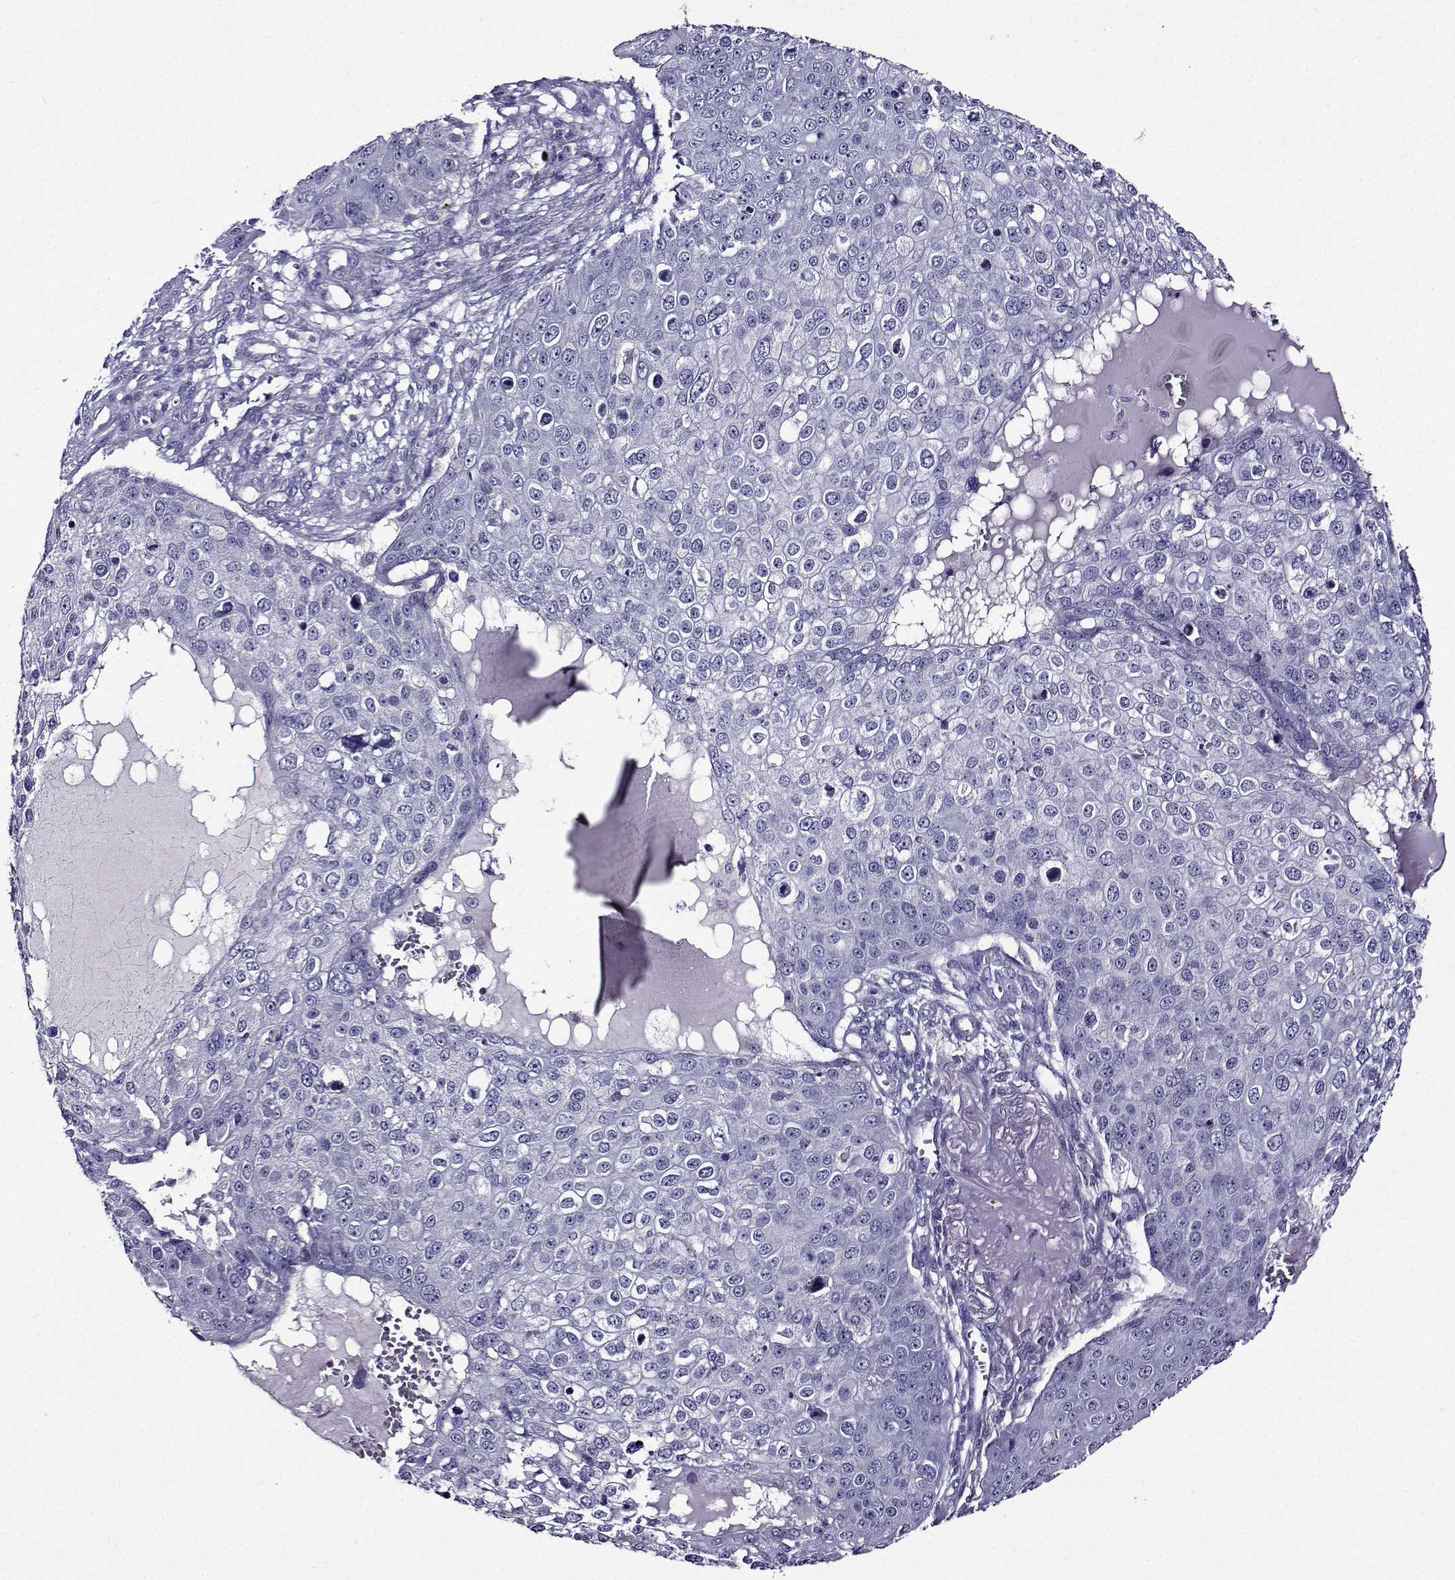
{"staining": {"intensity": "negative", "quantity": "none", "location": "none"}, "tissue": "skin cancer", "cell_type": "Tumor cells", "image_type": "cancer", "snomed": [{"axis": "morphology", "description": "Squamous cell carcinoma, NOS"}, {"axis": "topography", "description": "Skin"}], "caption": "There is no significant expression in tumor cells of skin squamous cell carcinoma.", "gene": "TMEM266", "patient": {"sex": "male", "age": 71}}